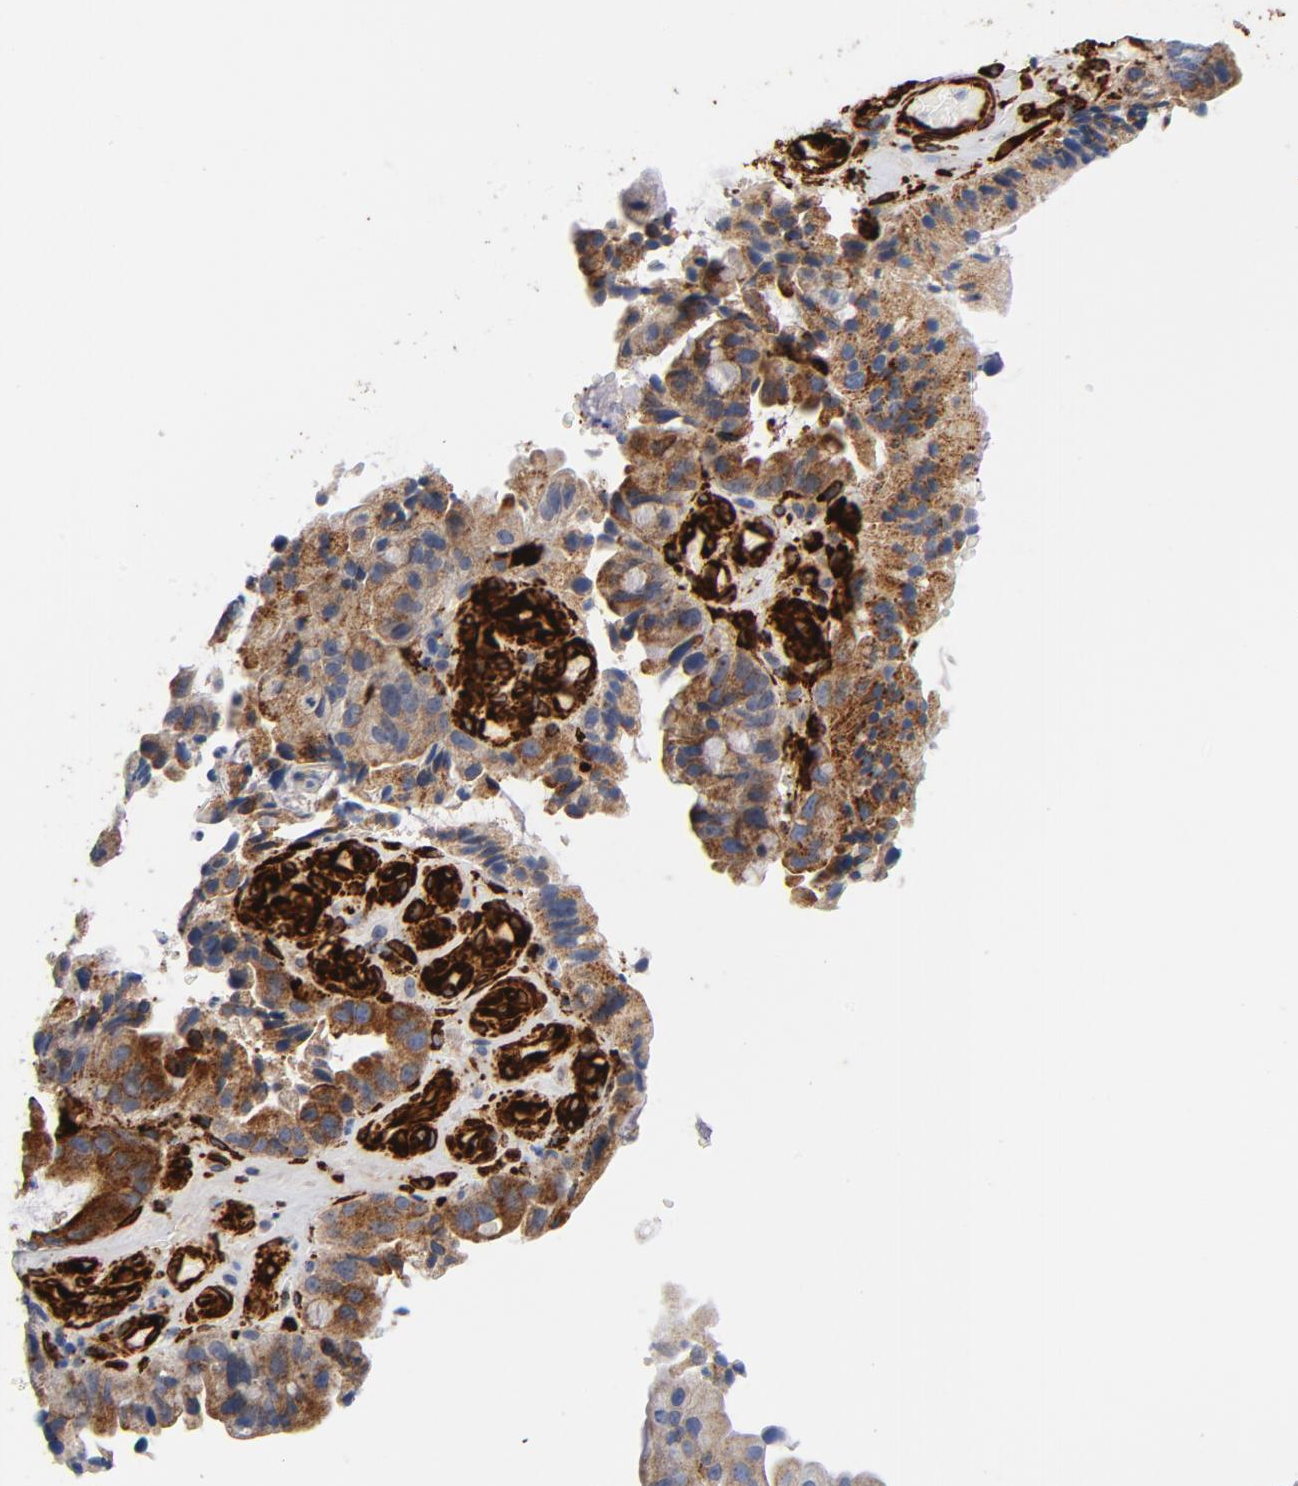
{"staining": {"intensity": "moderate", "quantity": ">75%", "location": "cytoplasmic/membranous"}, "tissue": "pancreatic cancer", "cell_type": "Tumor cells", "image_type": "cancer", "snomed": [{"axis": "morphology", "description": "Adenocarcinoma, NOS"}, {"axis": "topography", "description": "Pancreas"}], "caption": "DAB immunohistochemical staining of pancreatic cancer demonstrates moderate cytoplasmic/membranous protein staining in approximately >75% of tumor cells. The protein of interest is stained brown, and the nuclei are stained in blue (DAB (3,3'-diaminobenzidine) IHC with brightfield microscopy, high magnification).", "gene": "SERPINH1", "patient": {"sex": "male", "age": 82}}